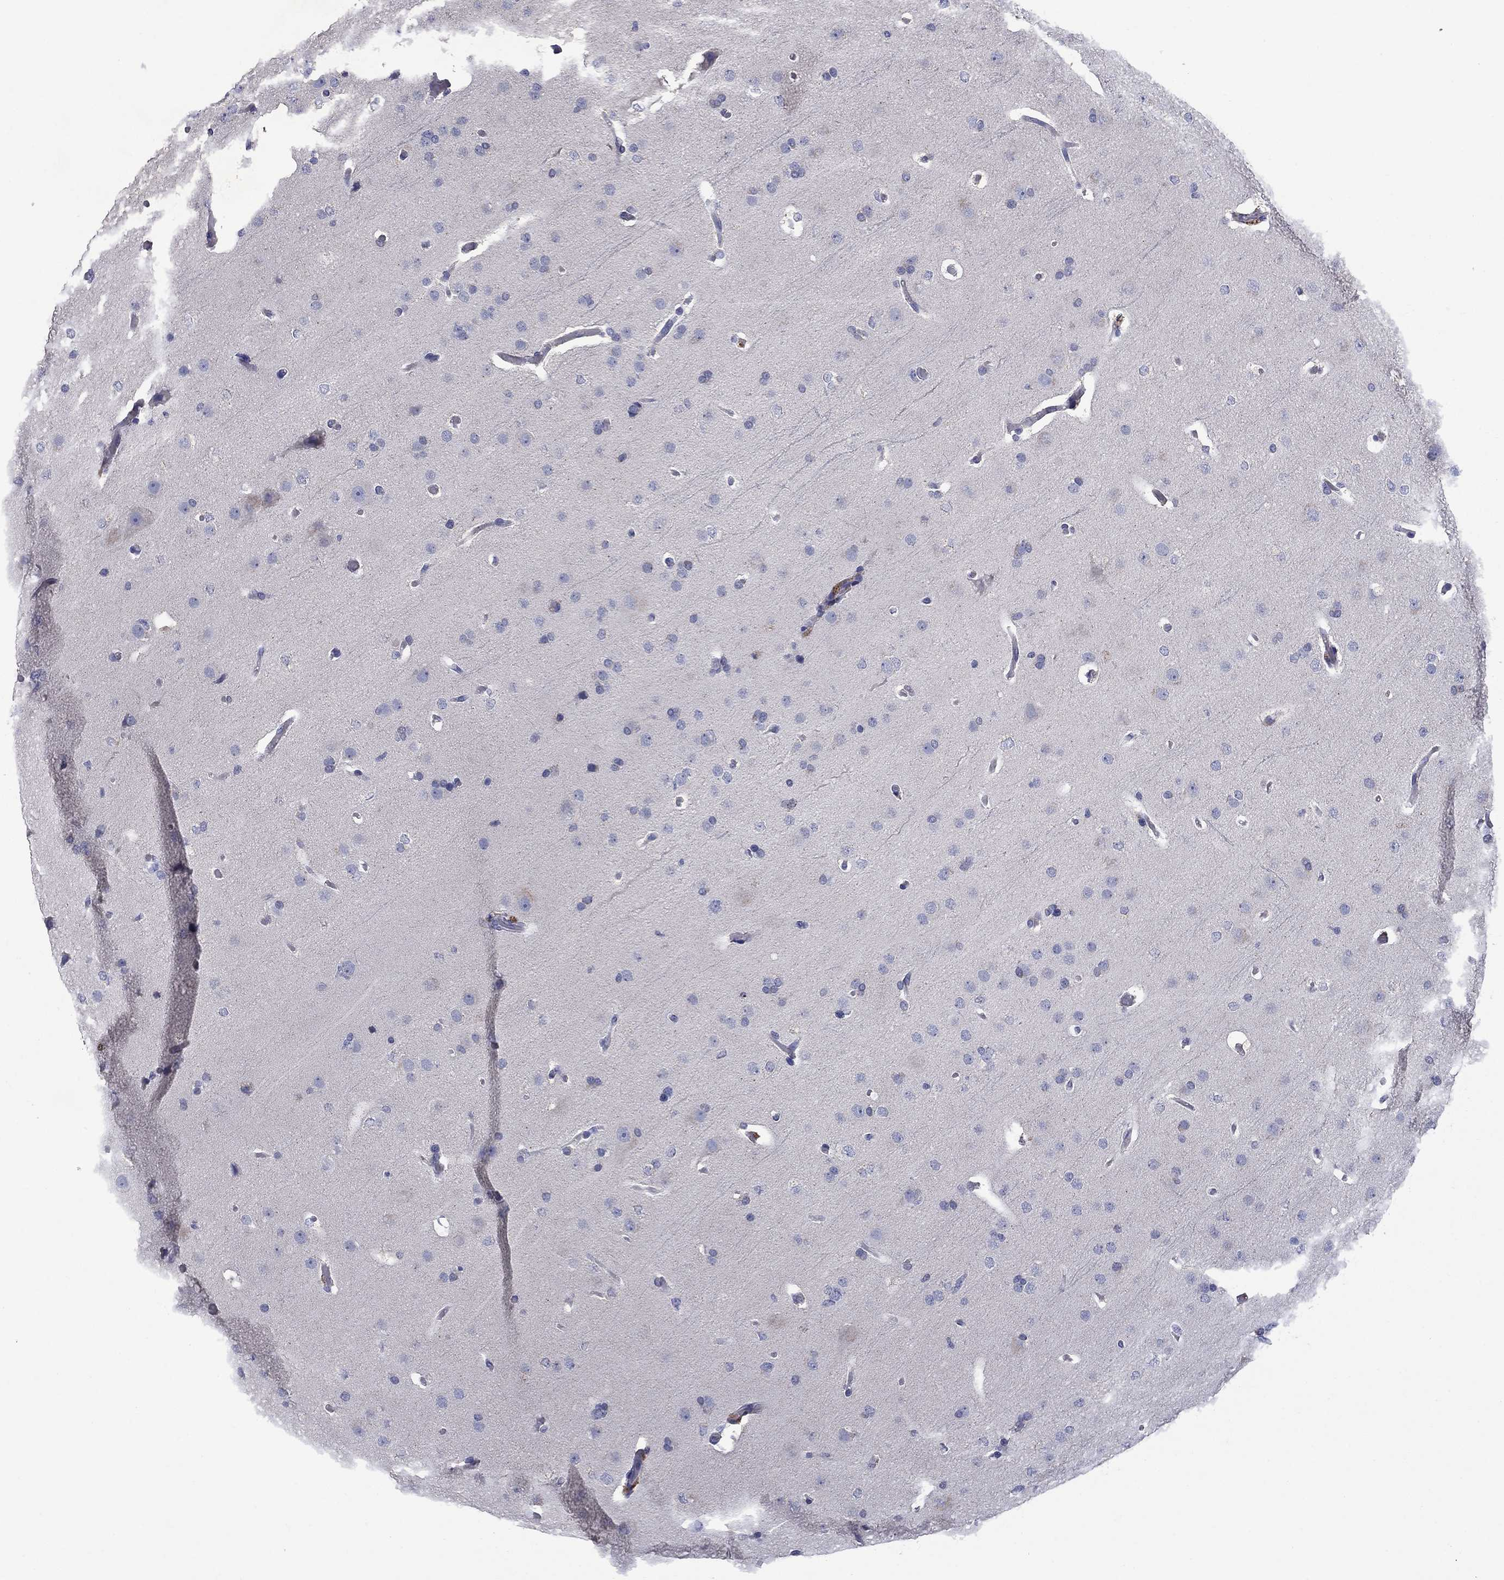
{"staining": {"intensity": "negative", "quantity": "none", "location": "none"}, "tissue": "glioma", "cell_type": "Tumor cells", "image_type": "cancer", "snomed": [{"axis": "morphology", "description": "Glioma, malignant, Low grade"}, {"axis": "topography", "description": "Brain"}], "caption": "IHC image of glioma stained for a protein (brown), which reveals no staining in tumor cells.", "gene": "FRK", "patient": {"sex": "male", "age": 41}}